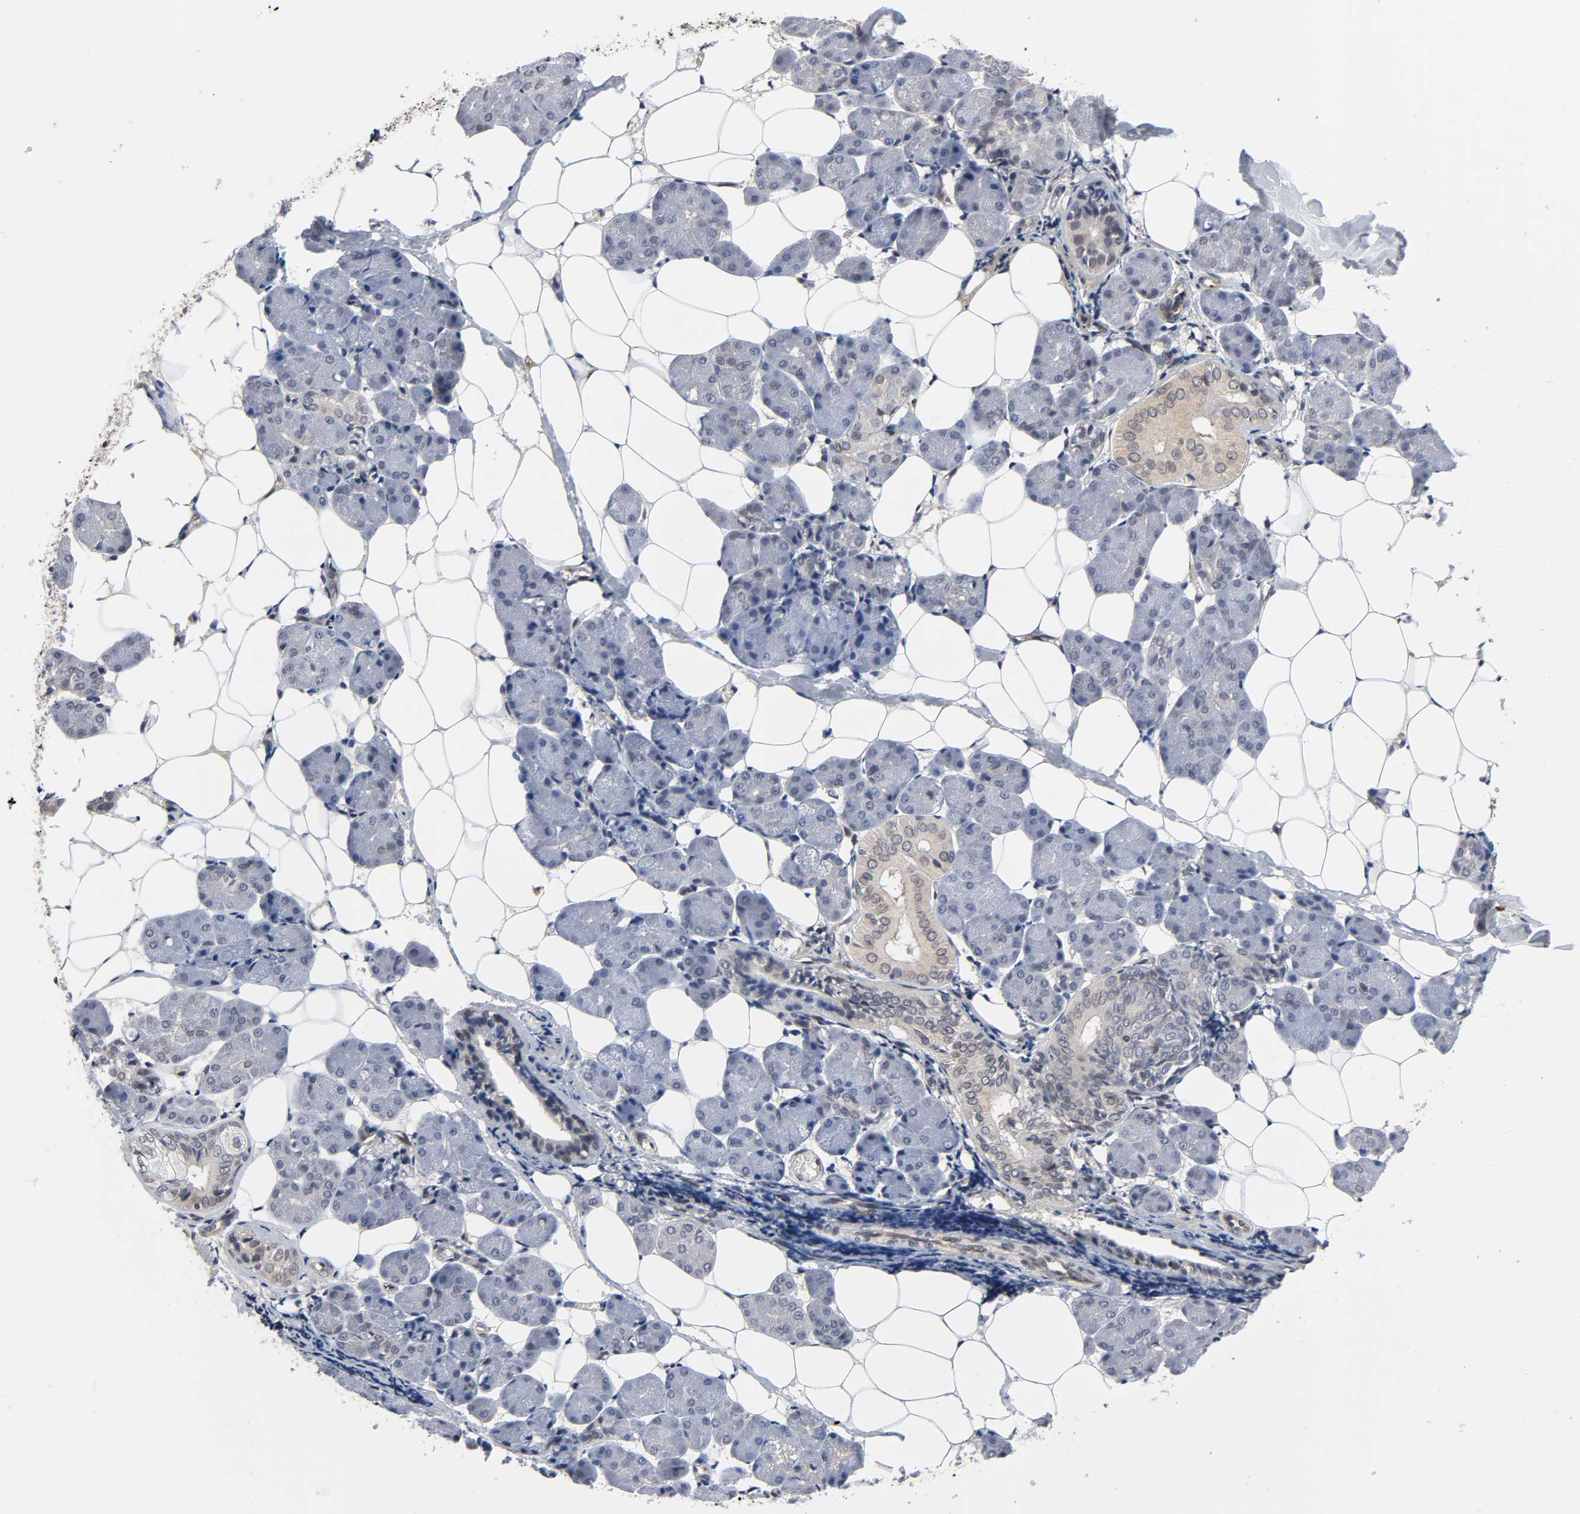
{"staining": {"intensity": "weak", "quantity": "<25%", "location": "cytoplasmic/membranous"}, "tissue": "salivary gland", "cell_type": "Glandular cells", "image_type": "normal", "snomed": [{"axis": "morphology", "description": "Normal tissue, NOS"}, {"axis": "morphology", "description": "Adenoma, NOS"}, {"axis": "topography", "description": "Salivary gland"}], "caption": "IHC of normal human salivary gland displays no staining in glandular cells.", "gene": "CCDC175", "patient": {"sex": "female", "age": 32}}